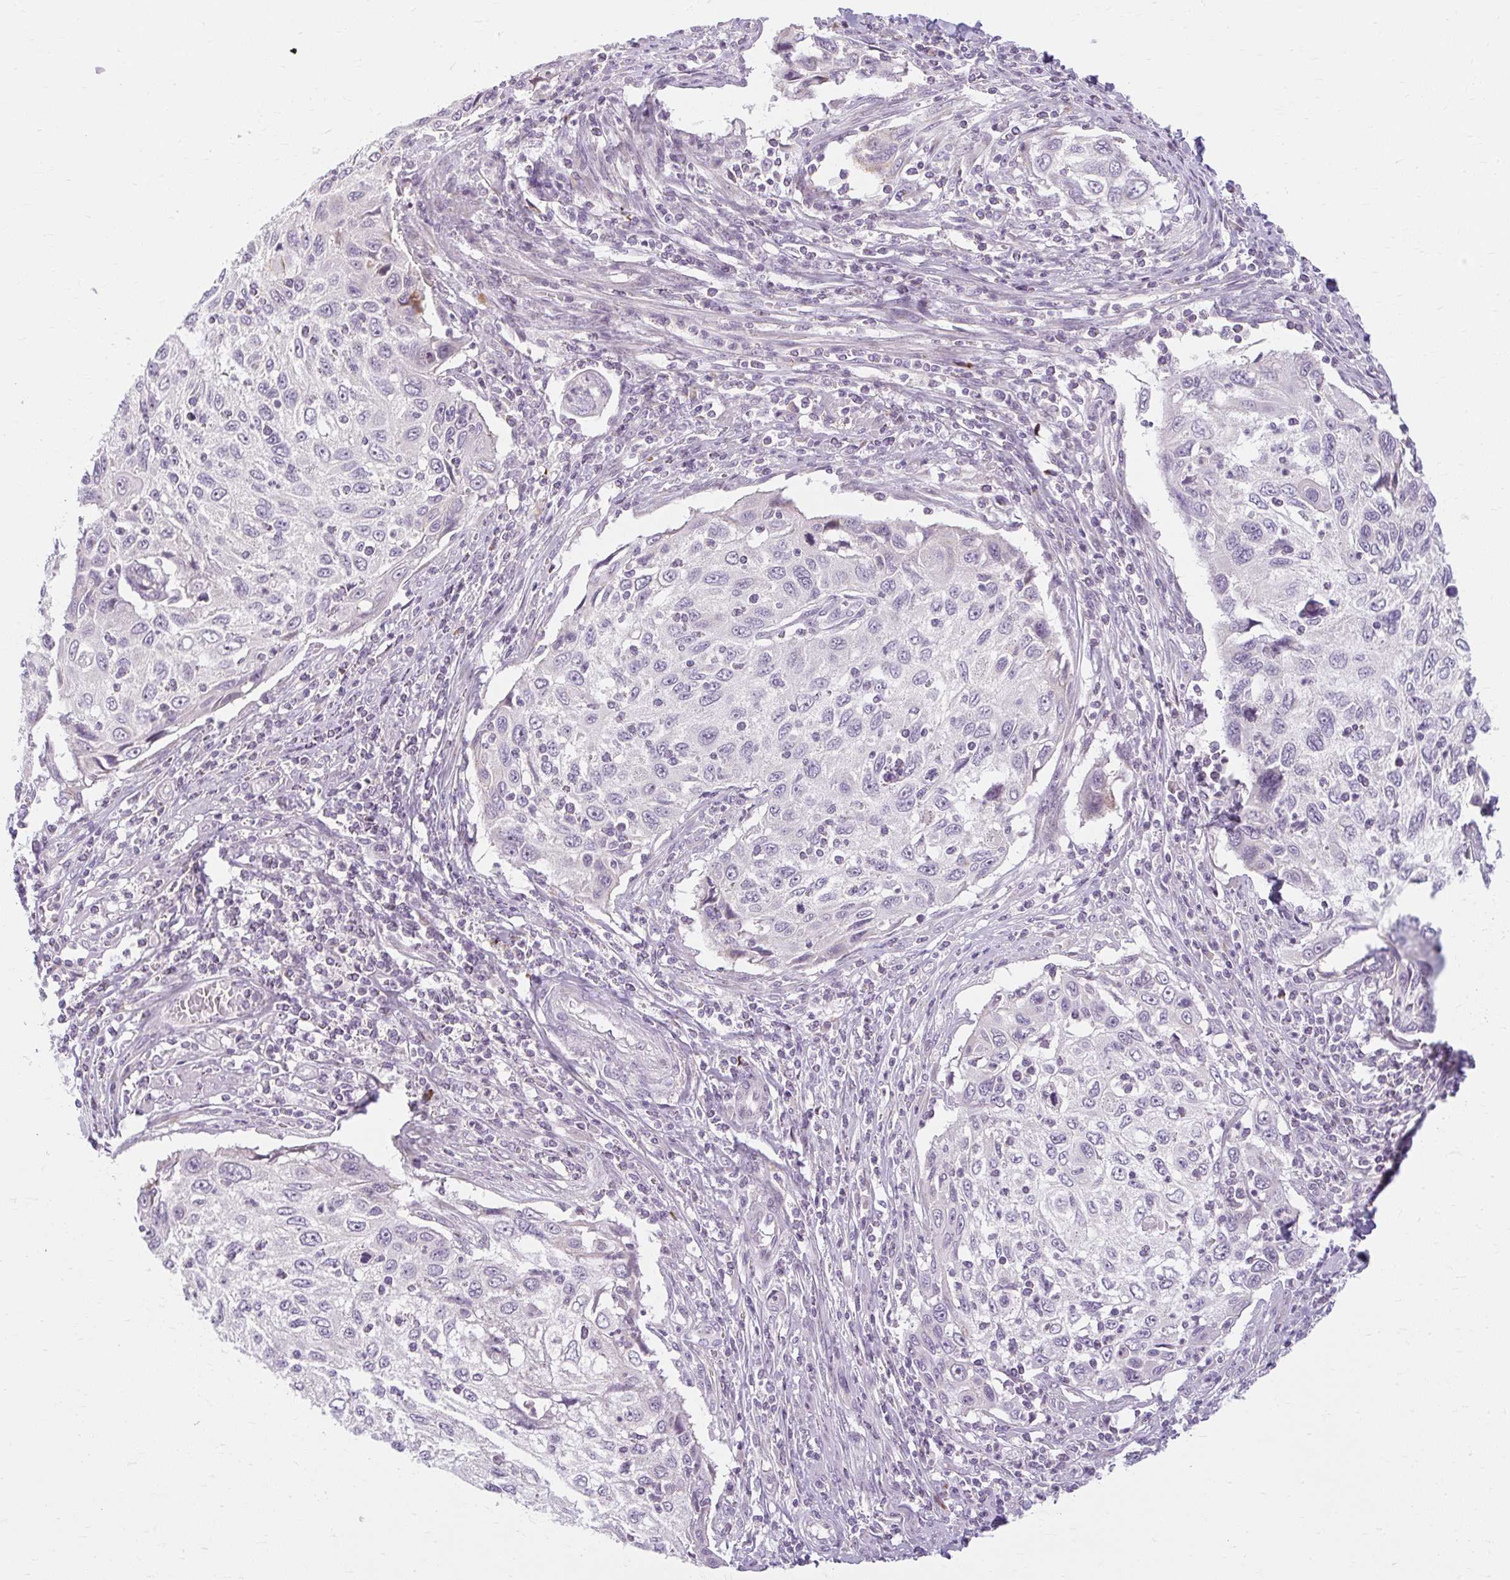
{"staining": {"intensity": "negative", "quantity": "none", "location": "none"}, "tissue": "cervical cancer", "cell_type": "Tumor cells", "image_type": "cancer", "snomed": [{"axis": "morphology", "description": "Squamous cell carcinoma, NOS"}, {"axis": "topography", "description": "Cervix"}], "caption": "Immunohistochemical staining of human cervical cancer demonstrates no significant positivity in tumor cells.", "gene": "ZFYVE26", "patient": {"sex": "female", "age": 70}}